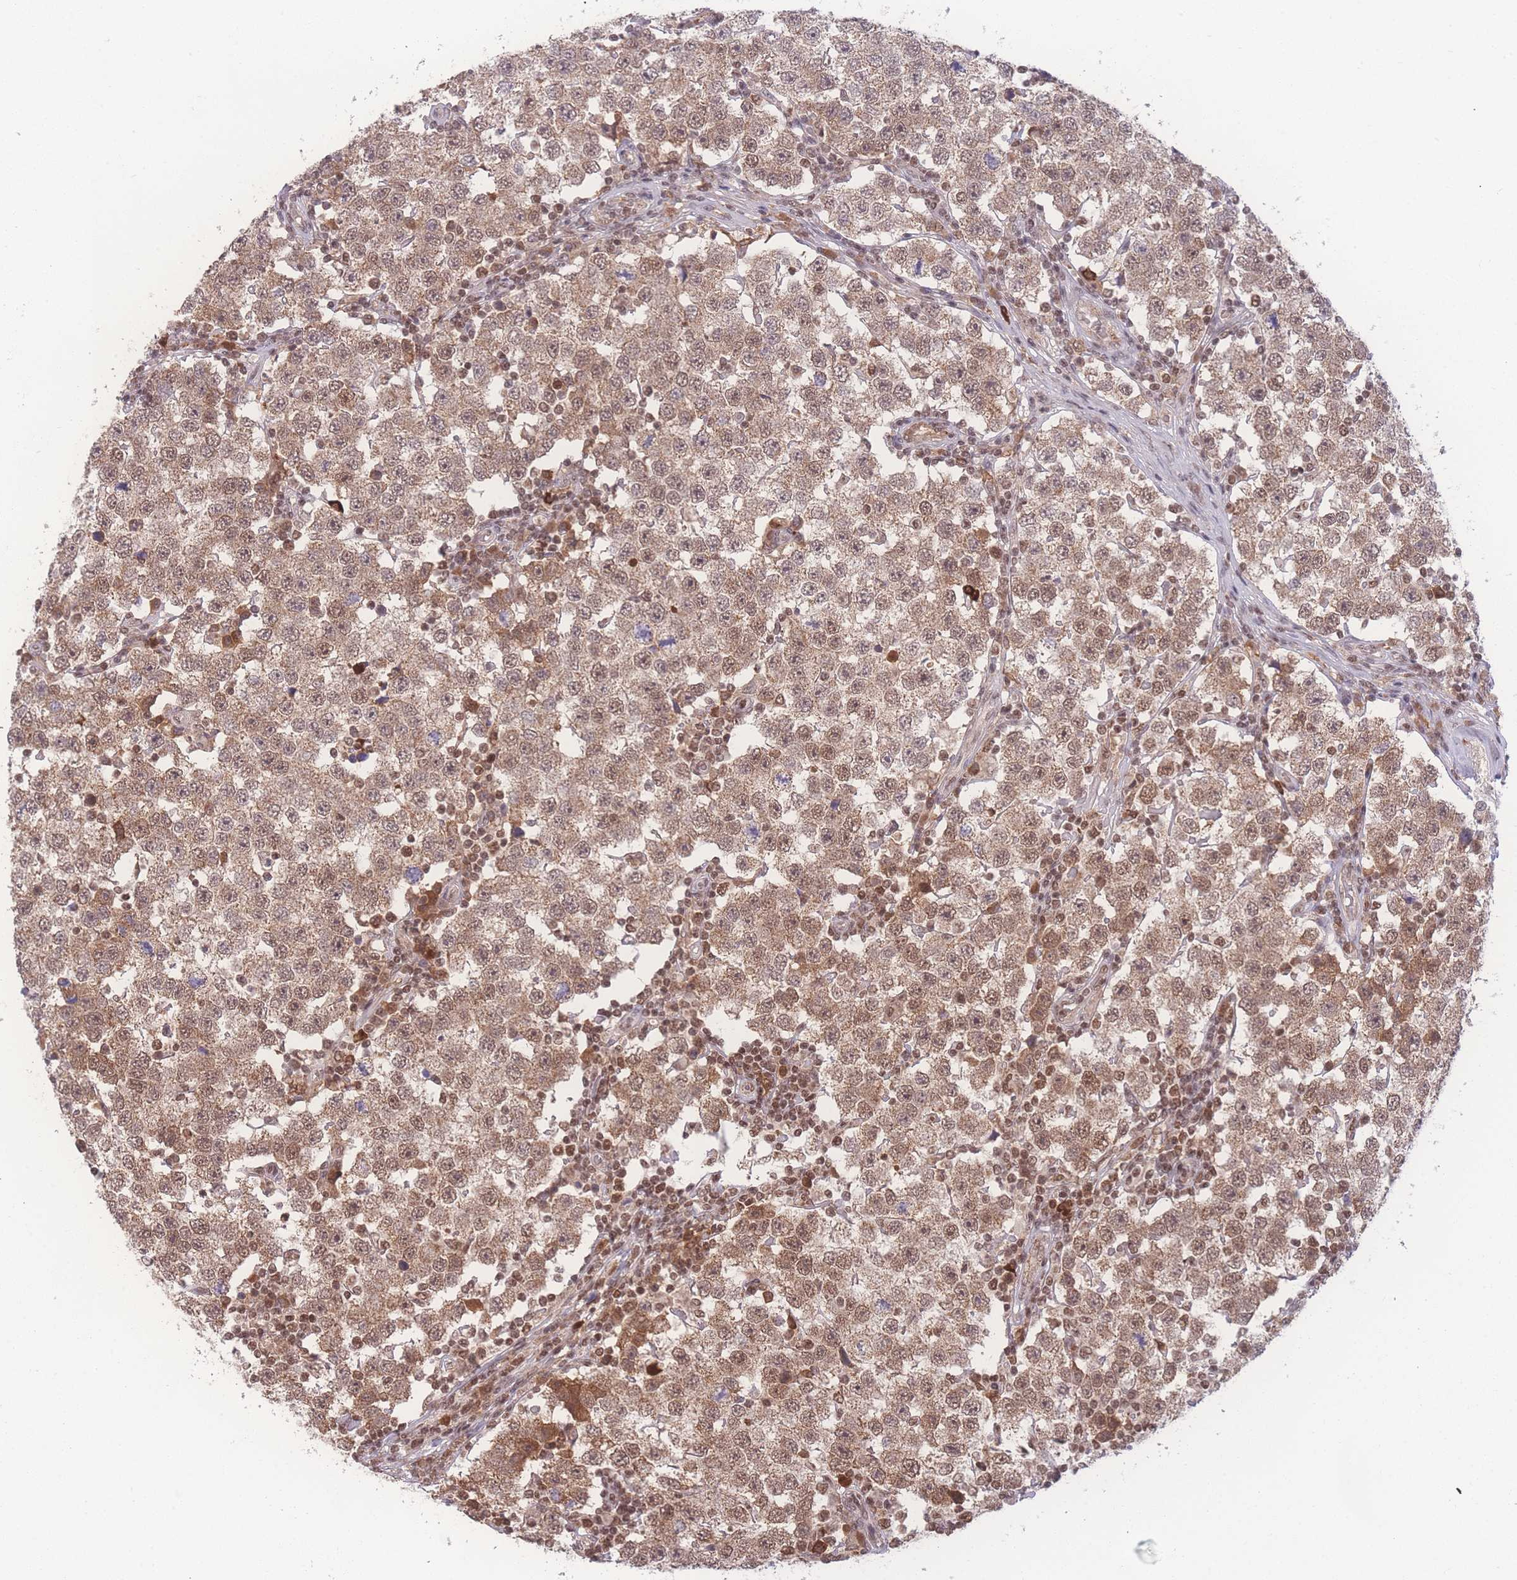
{"staining": {"intensity": "moderate", "quantity": ">75%", "location": "cytoplasmic/membranous,nuclear"}, "tissue": "testis cancer", "cell_type": "Tumor cells", "image_type": "cancer", "snomed": [{"axis": "morphology", "description": "Seminoma, NOS"}, {"axis": "topography", "description": "Testis"}], "caption": "Testis seminoma tissue shows moderate cytoplasmic/membranous and nuclear staining in about >75% of tumor cells, visualized by immunohistochemistry. The protein of interest is stained brown, and the nuclei are stained in blue (DAB (3,3'-diaminobenzidine) IHC with brightfield microscopy, high magnification).", "gene": "RAVER1", "patient": {"sex": "male", "age": 34}}